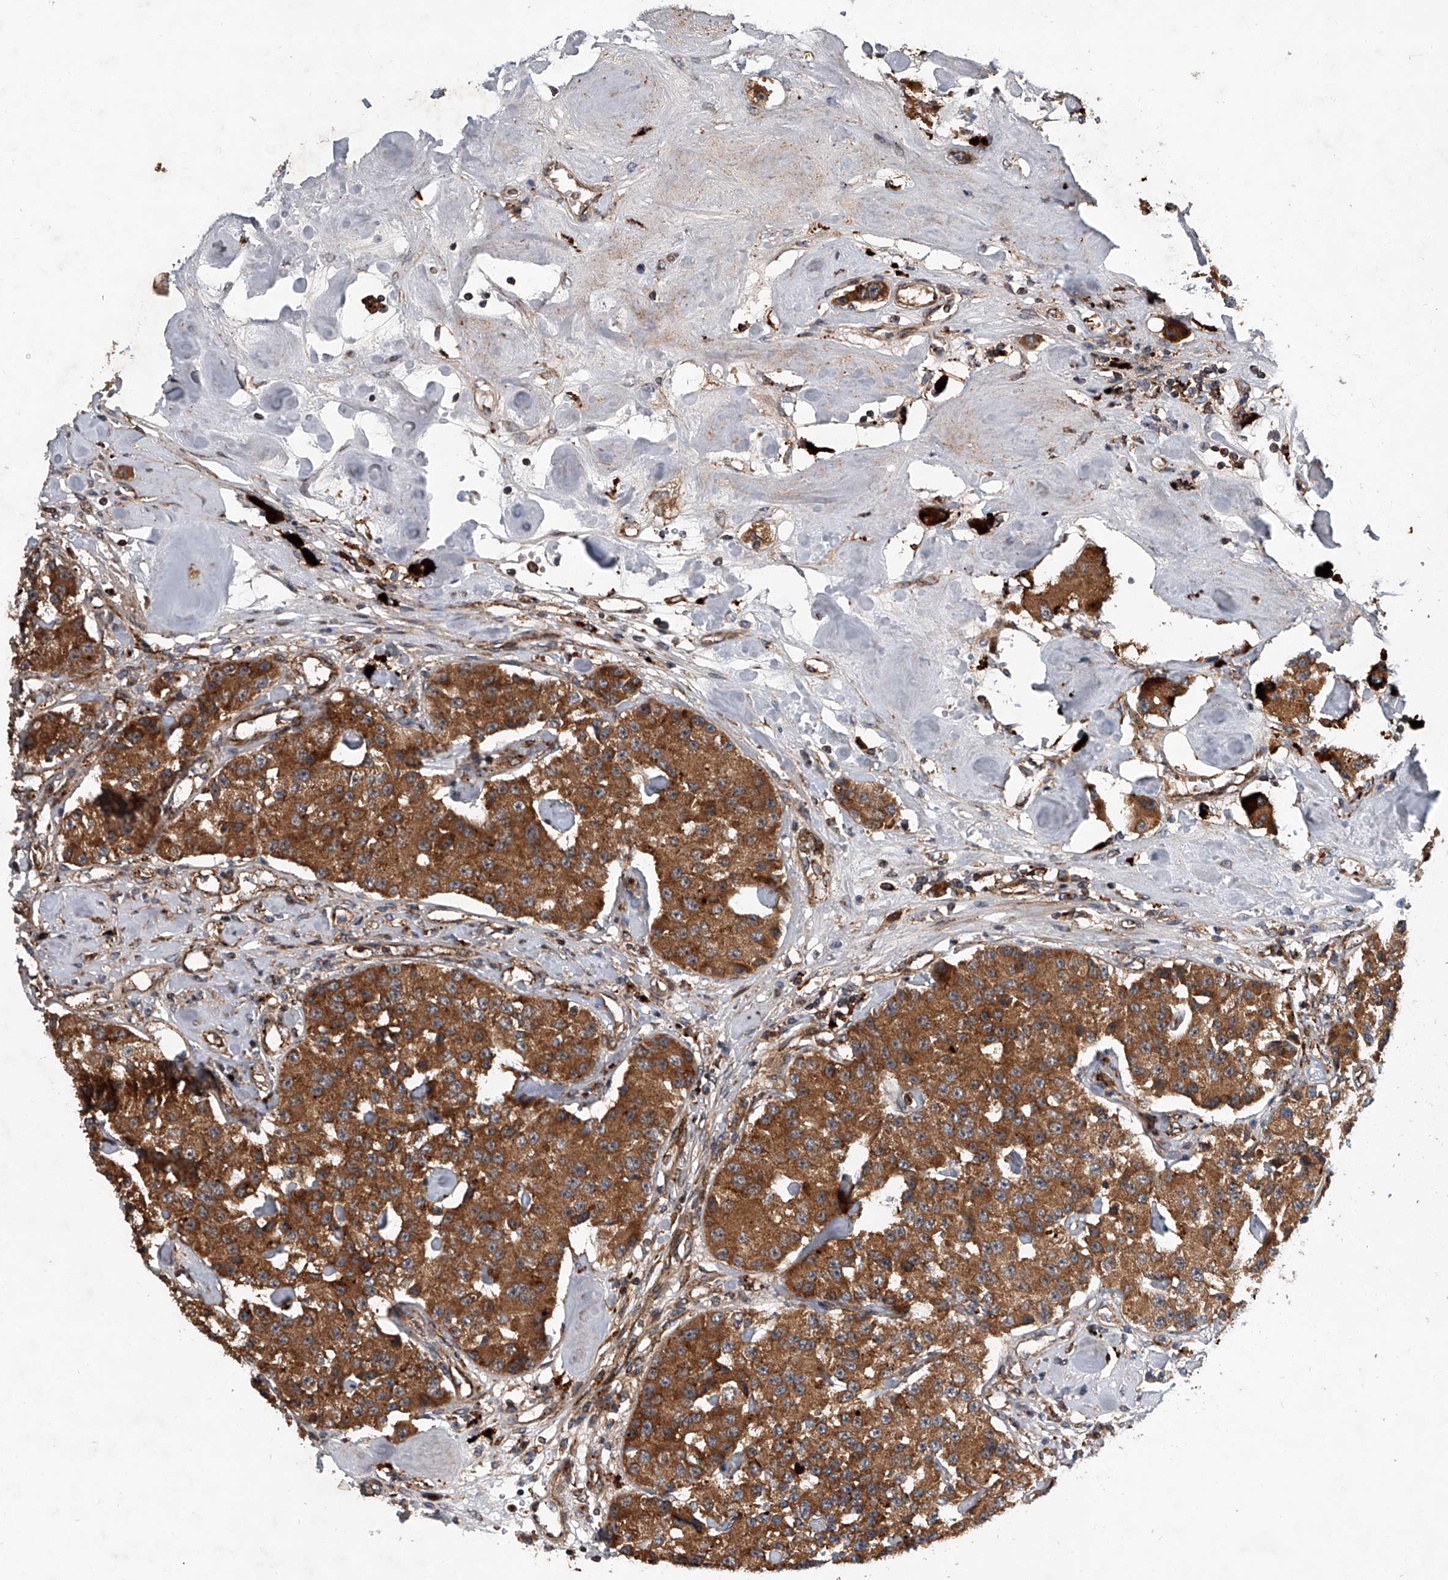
{"staining": {"intensity": "moderate", "quantity": ">75%", "location": "cytoplasmic/membranous"}, "tissue": "carcinoid", "cell_type": "Tumor cells", "image_type": "cancer", "snomed": [{"axis": "morphology", "description": "Carcinoid, malignant, NOS"}, {"axis": "topography", "description": "Pancreas"}], "caption": "This photomicrograph reveals IHC staining of human carcinoid, with medium moderate cytoplasmic/membranous staining in about >75% of tumor cells.", "gene": "USP47", "patient": {"sex": "male", "age": 41}}